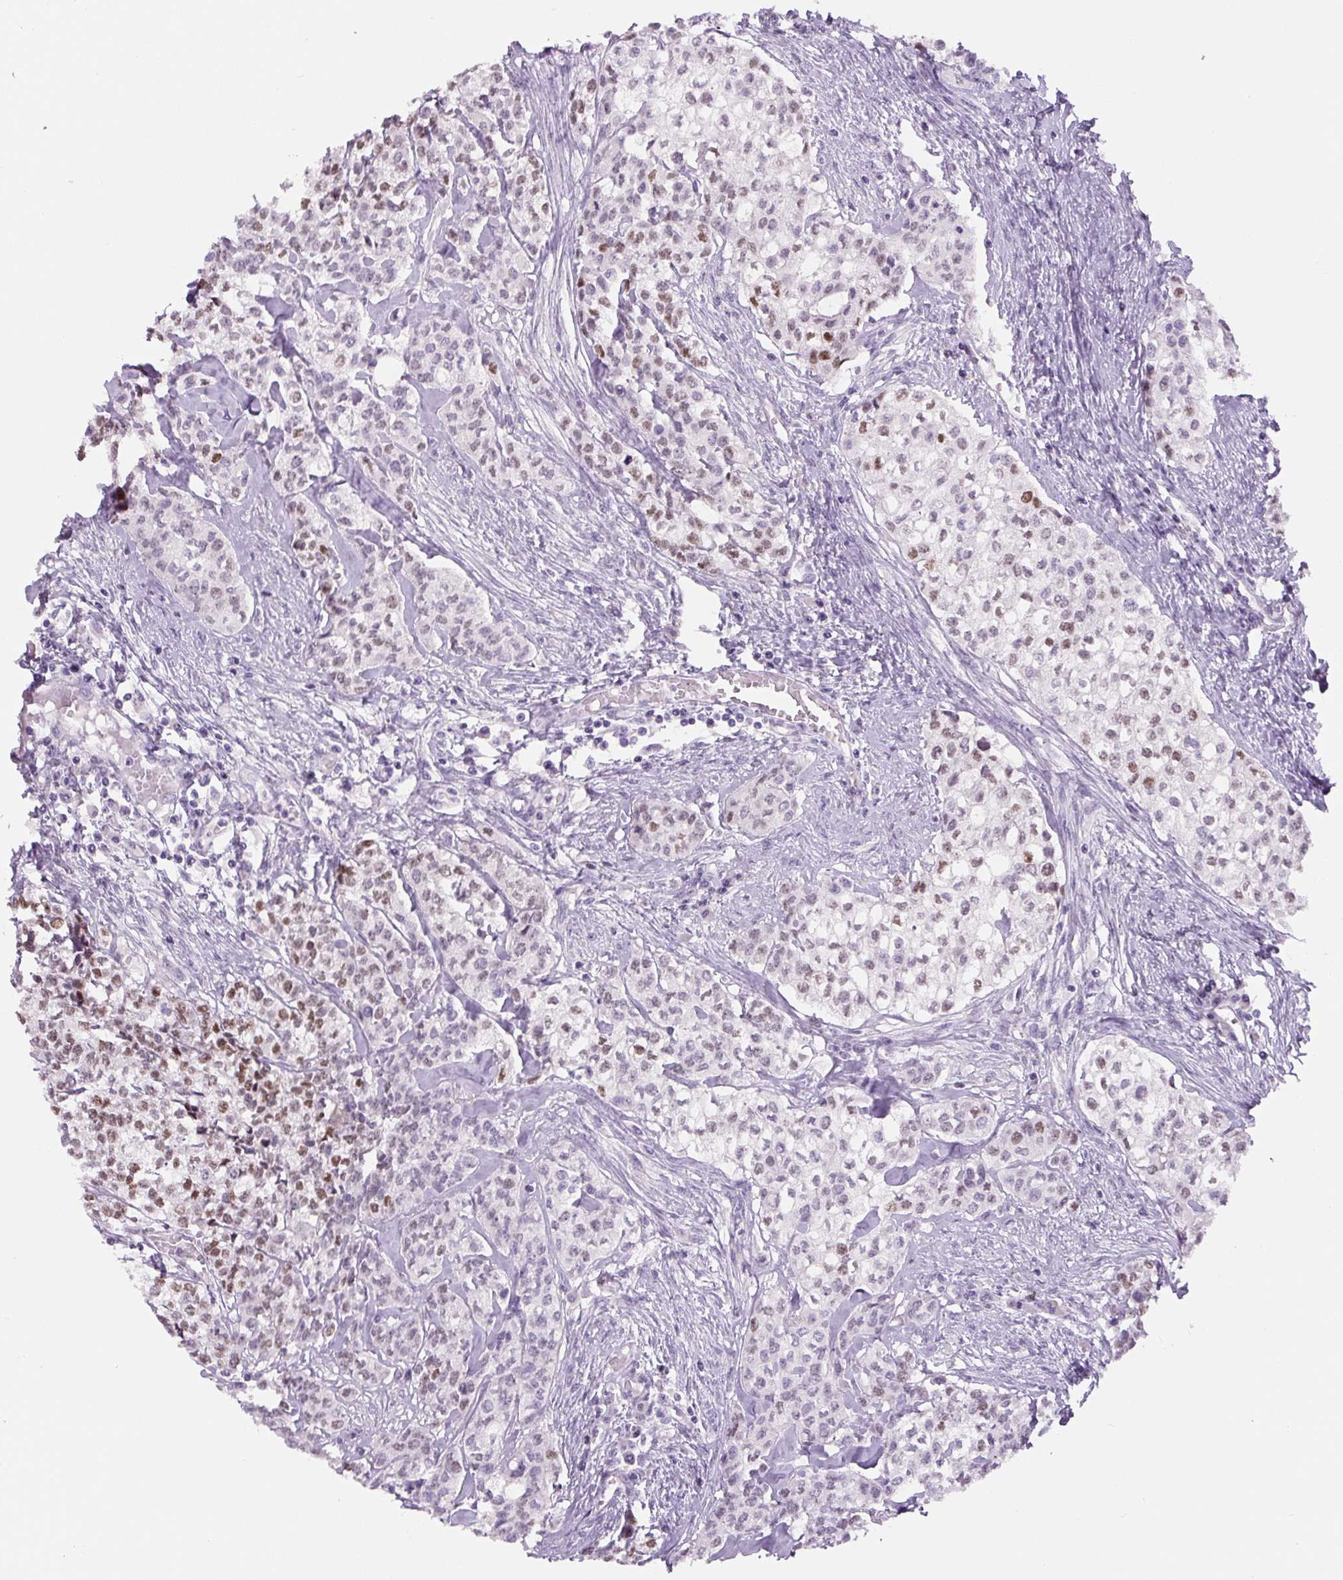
{"staining": {"intensity": "moderate", "quantity": "<25%", "location": "nuclear"}, "tissue": "head and neck cancer", "cell_type": "Tumor cells", "image_type": "cancer", "snomed": [{"axis": "morphology", "description": "Adenocarcinoma, NOS"}, {"axis": "topography", "description": "Head-Neck"}], "caption": "DAB (3,3'-diaminobenzidine) immunohistochemical staining of human head and neck cancer demonstrates moderate nuclear protein staining in about <25% of tumor cells.", "gene": "SIX1", "patient": {"sex": "male", "age": 81}}